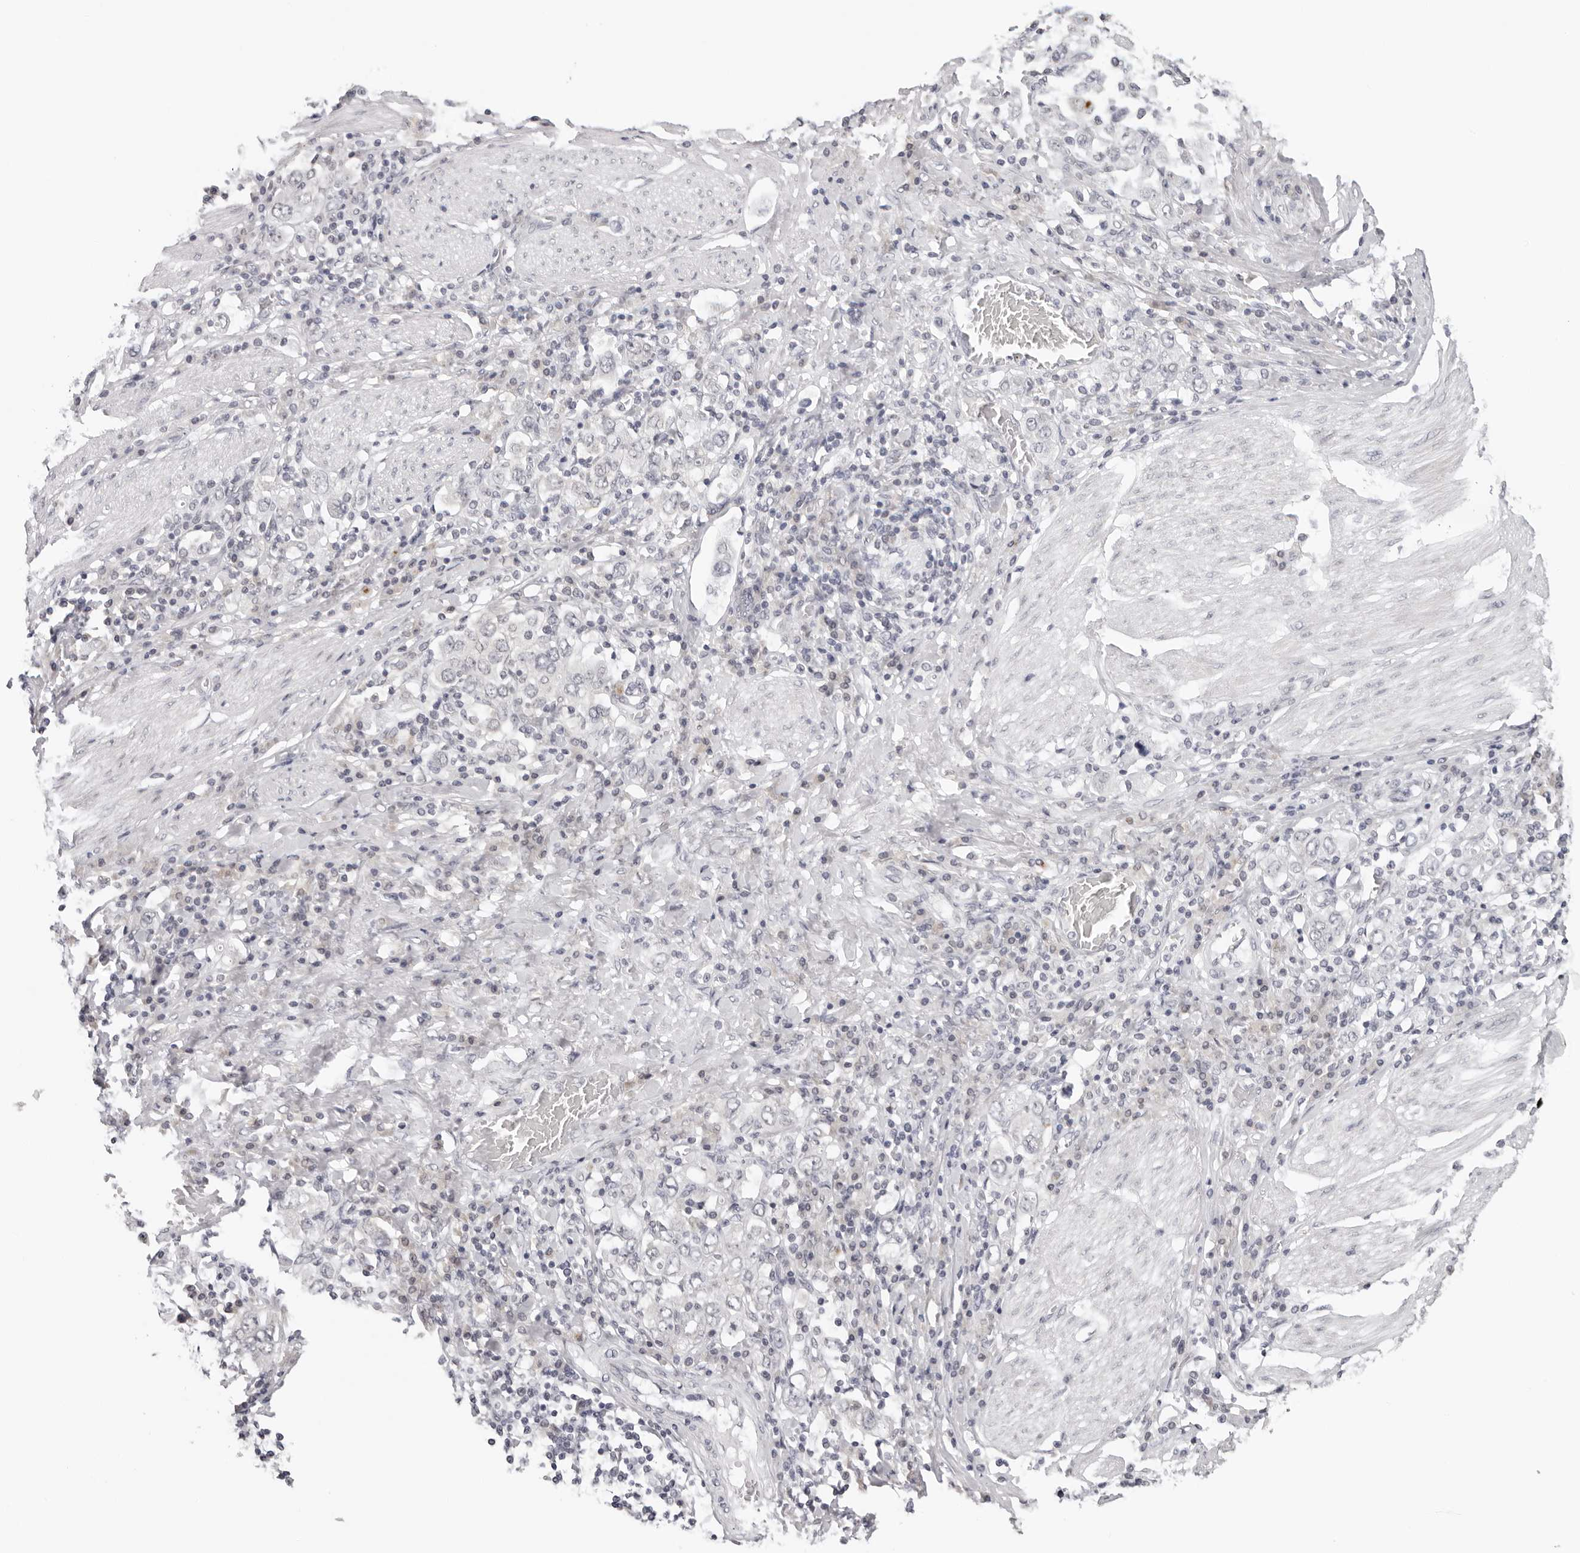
{"staining": {"intensity": "negative", "quantity": "none", "location": "none"}, "tissue": "stomach cancer", "cell_type": "Tumor cells", "image_type": "cancer", "snomed": [{"axis": "morphology", "description": "Adenocarcinoma, NOS"}, {"axis": "topography", "description": "Stomach, upper"}], "caption": "Tumor cells are negative for protein expression in human adenocarcinoma (stomach).", "gene": "PRUNE1", "patient": {"sex": "male", "age": 62}}